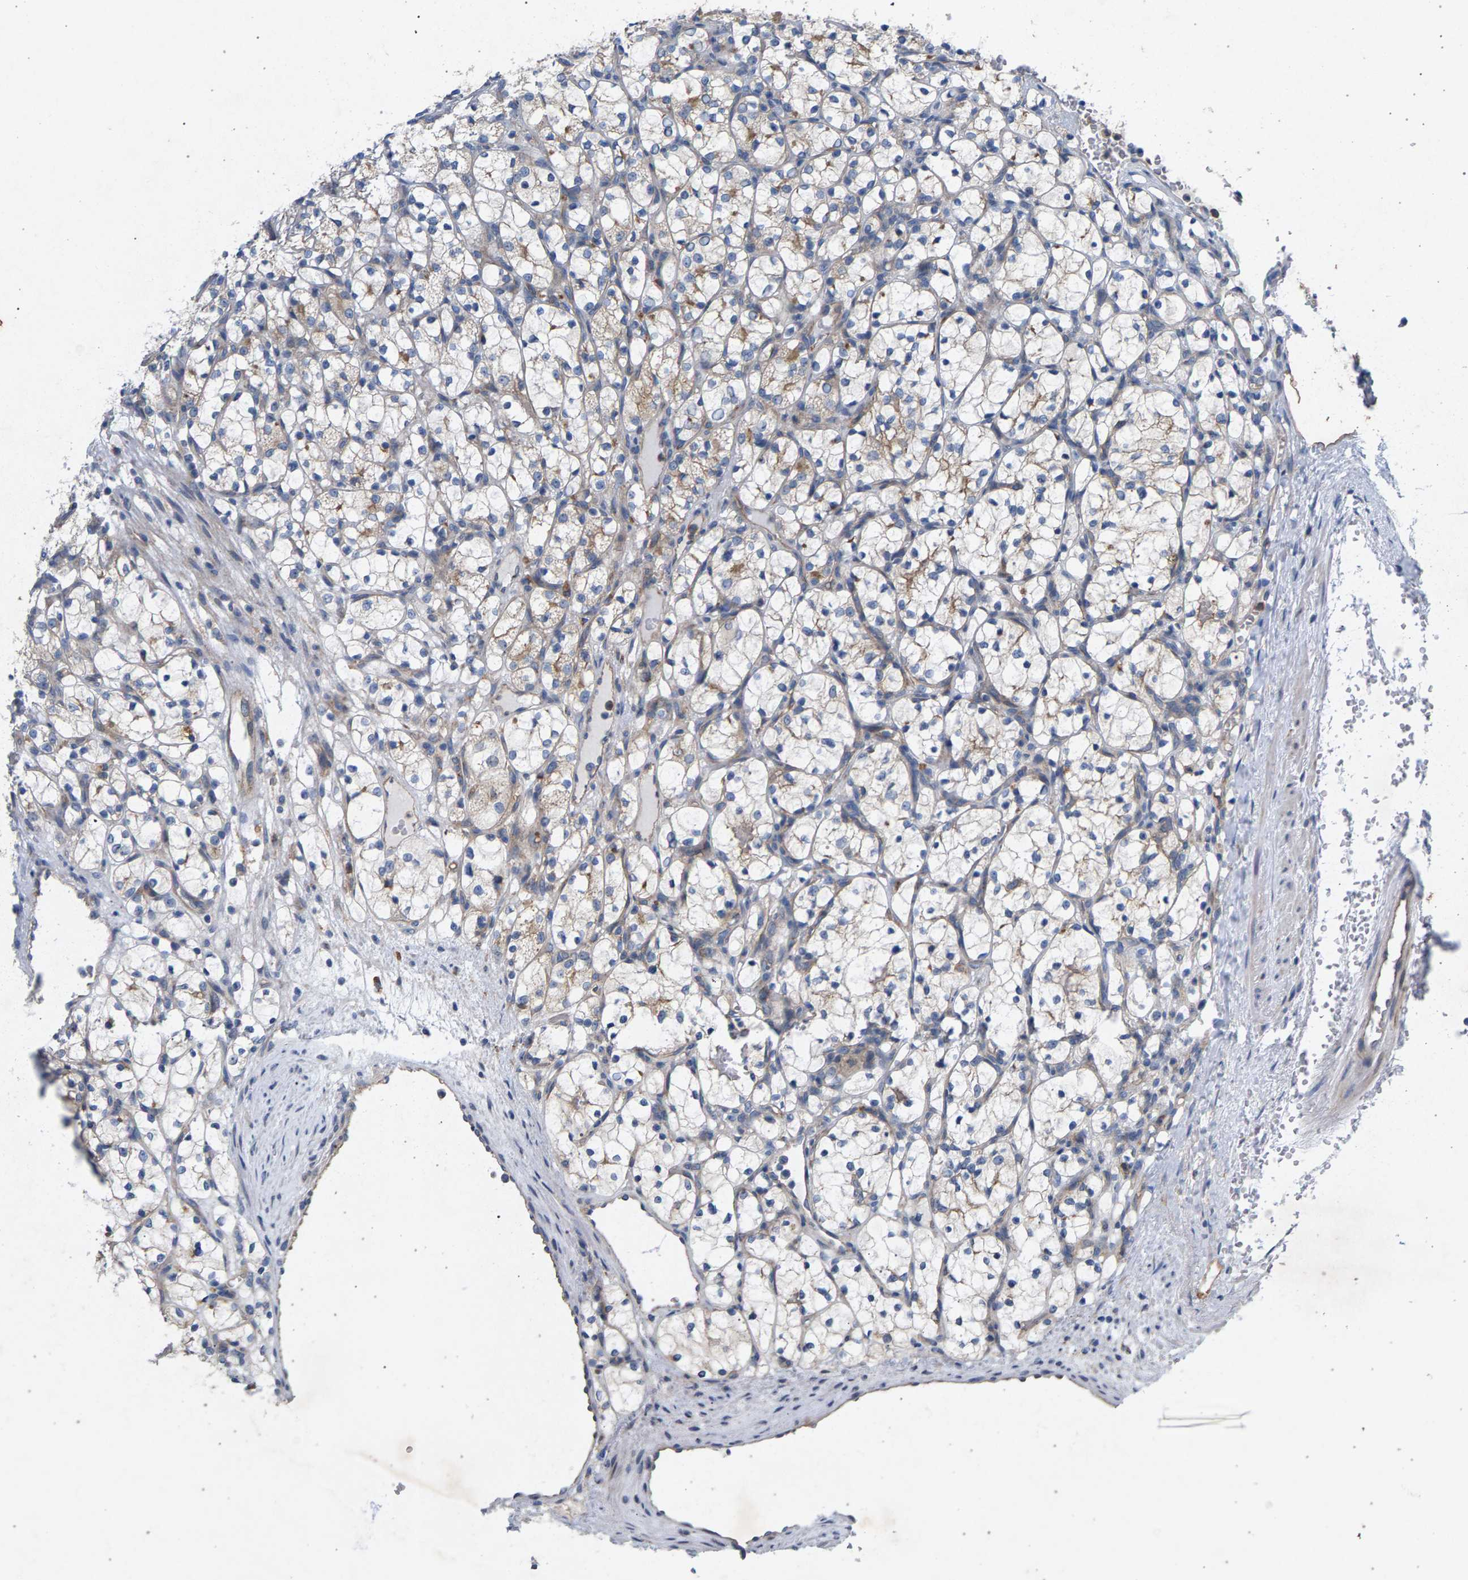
{"staining": {"intensity": "weak", "quantity": "25%-75%", "location": "cytoplasmic/membranous"}, "tissue": "renal cancer", "cell_type": "Tumor cells", "image_type": "cancer", "snomed": [{"axis": "morphology", "description": "Adenocarcinoma, NOS"}, {"axis": "topography", "description": "Kidney"}], "caption": "Immunohistochemistry (IHC) of renal adenocarcinoma reveals low levels of weak cytoplasmic/membranous expression in approximately 25%-75% of tumor cells. The staining is performed using DAB (3,3'-diaminobenzidine) brown chromogen to label protein expression. The nuclei are counter-stained blue using hematoxylin.", "gene": "MAMDC2", "patient": {"sex": "female", "age": 69}}